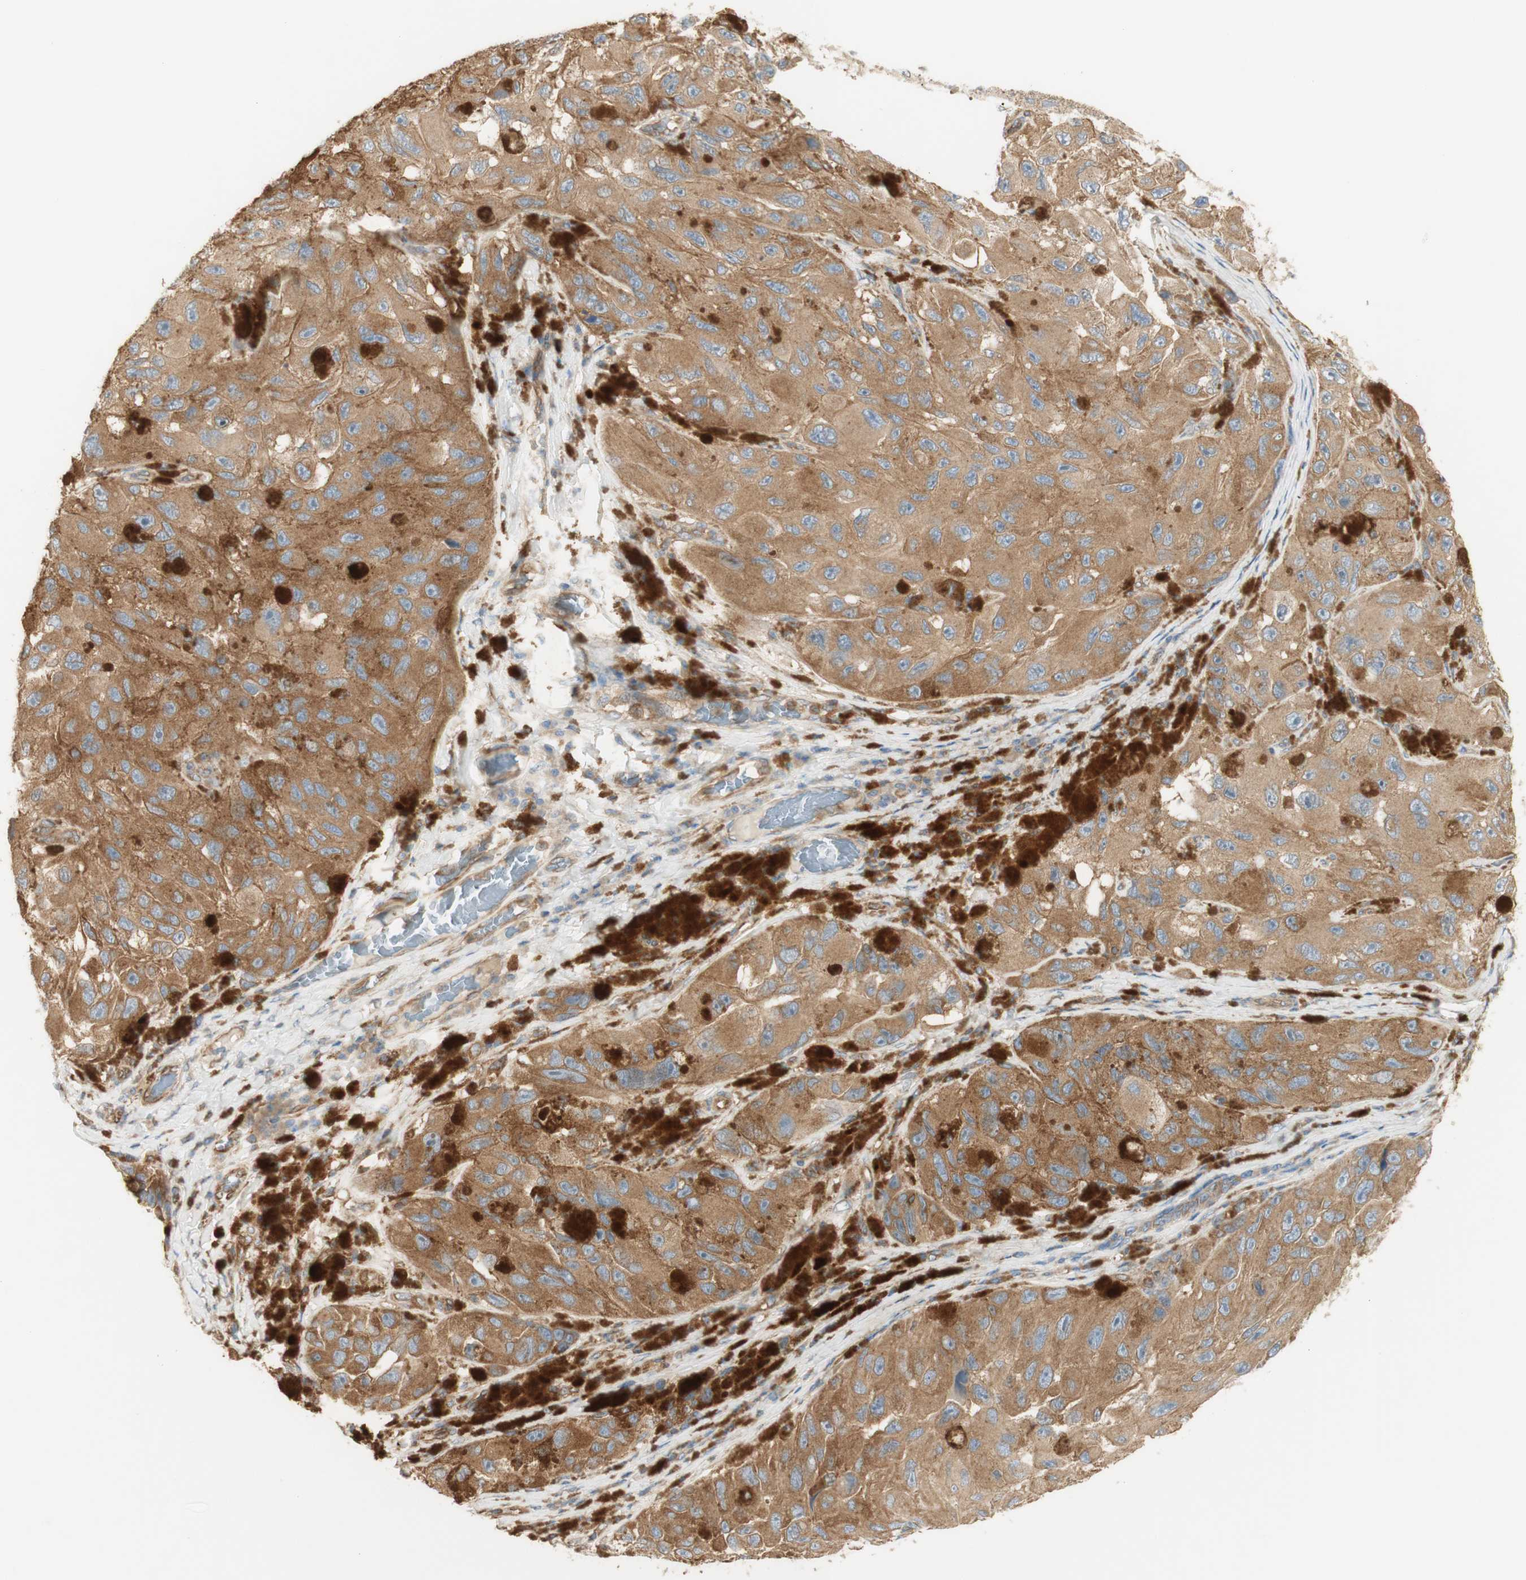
{"staining": {"intensity": "moderate", "quantity": ">75%", "location": "cytoplasmic/membranous"}, "tissue": "melanoma", "cell_type": "Tumor cells", "image_type": "cancer", "snomed": [{"axis": "morphology", "description": "Malignant melanoma, NOS"}, {"axis": "topography", "description": "Skin"}], "caption": "Tumor cells reveal moderate cytoplasmic/membranous expression in about >75% of cells in malignant melanoma.", "gene": "IKBKG", "patient": {"sex": "female", "age": 73}}